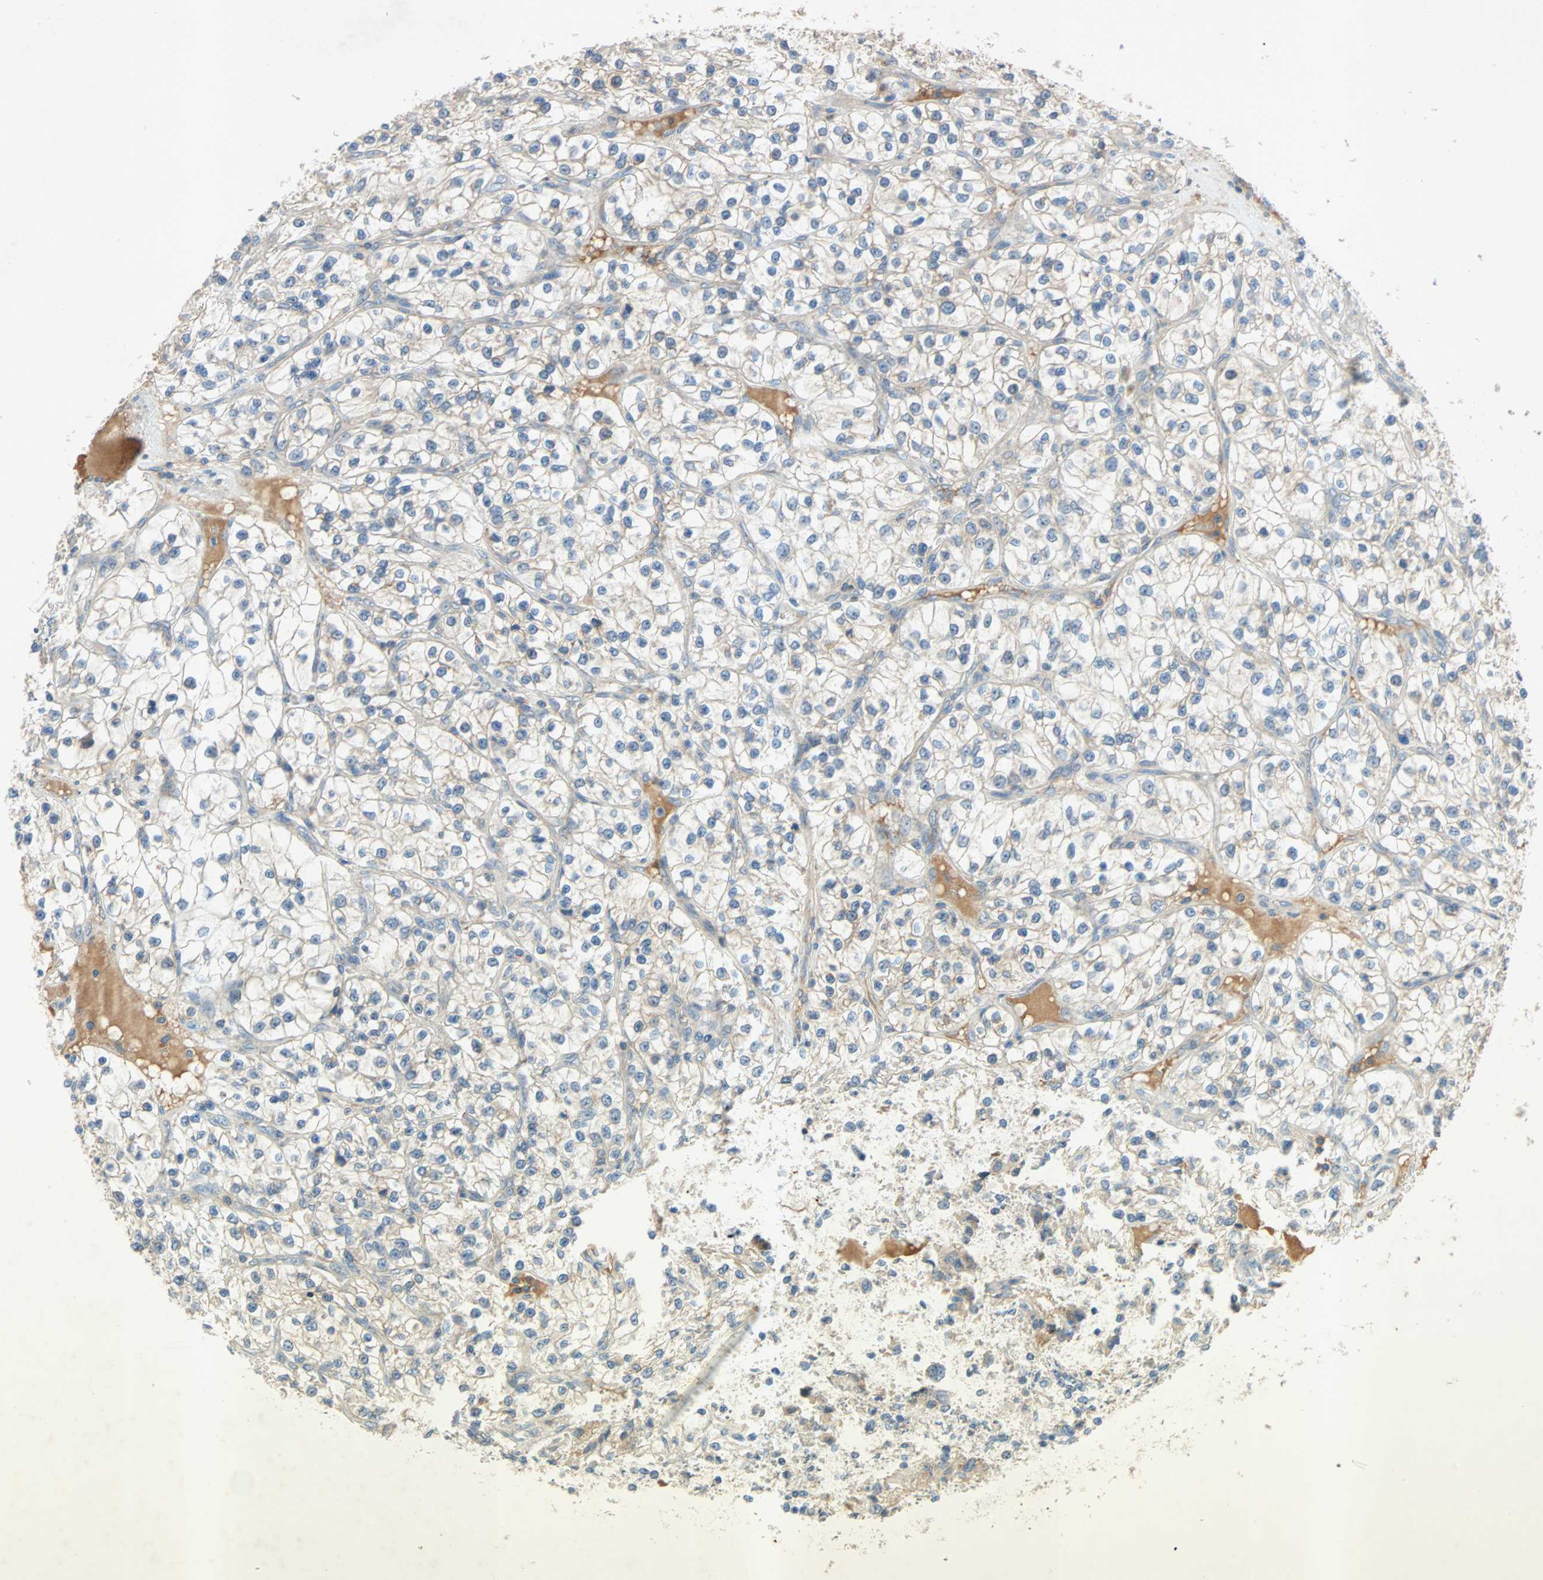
{"staining": {"intensity": "weak", "quantity": "25%-75%", "location": "cytoplasmic/membranous"}, "tissue": "renal cancer", "cell_type": "Tumor cells", "image_type": "cancer", "snomed": [{"axis": "morphology", "description": "Adenocarcinoma, NOS"}, {"axis": "topography", "description": "Kidney"}], "caption": "Protein staining by immunohistochemistry reveals weak cytoplasmic/membranous expression in about 25%-75% of tumor cells in renal cancer.", "gene": "XYLT1", "patient": {"sex": "female", "age": 57}}